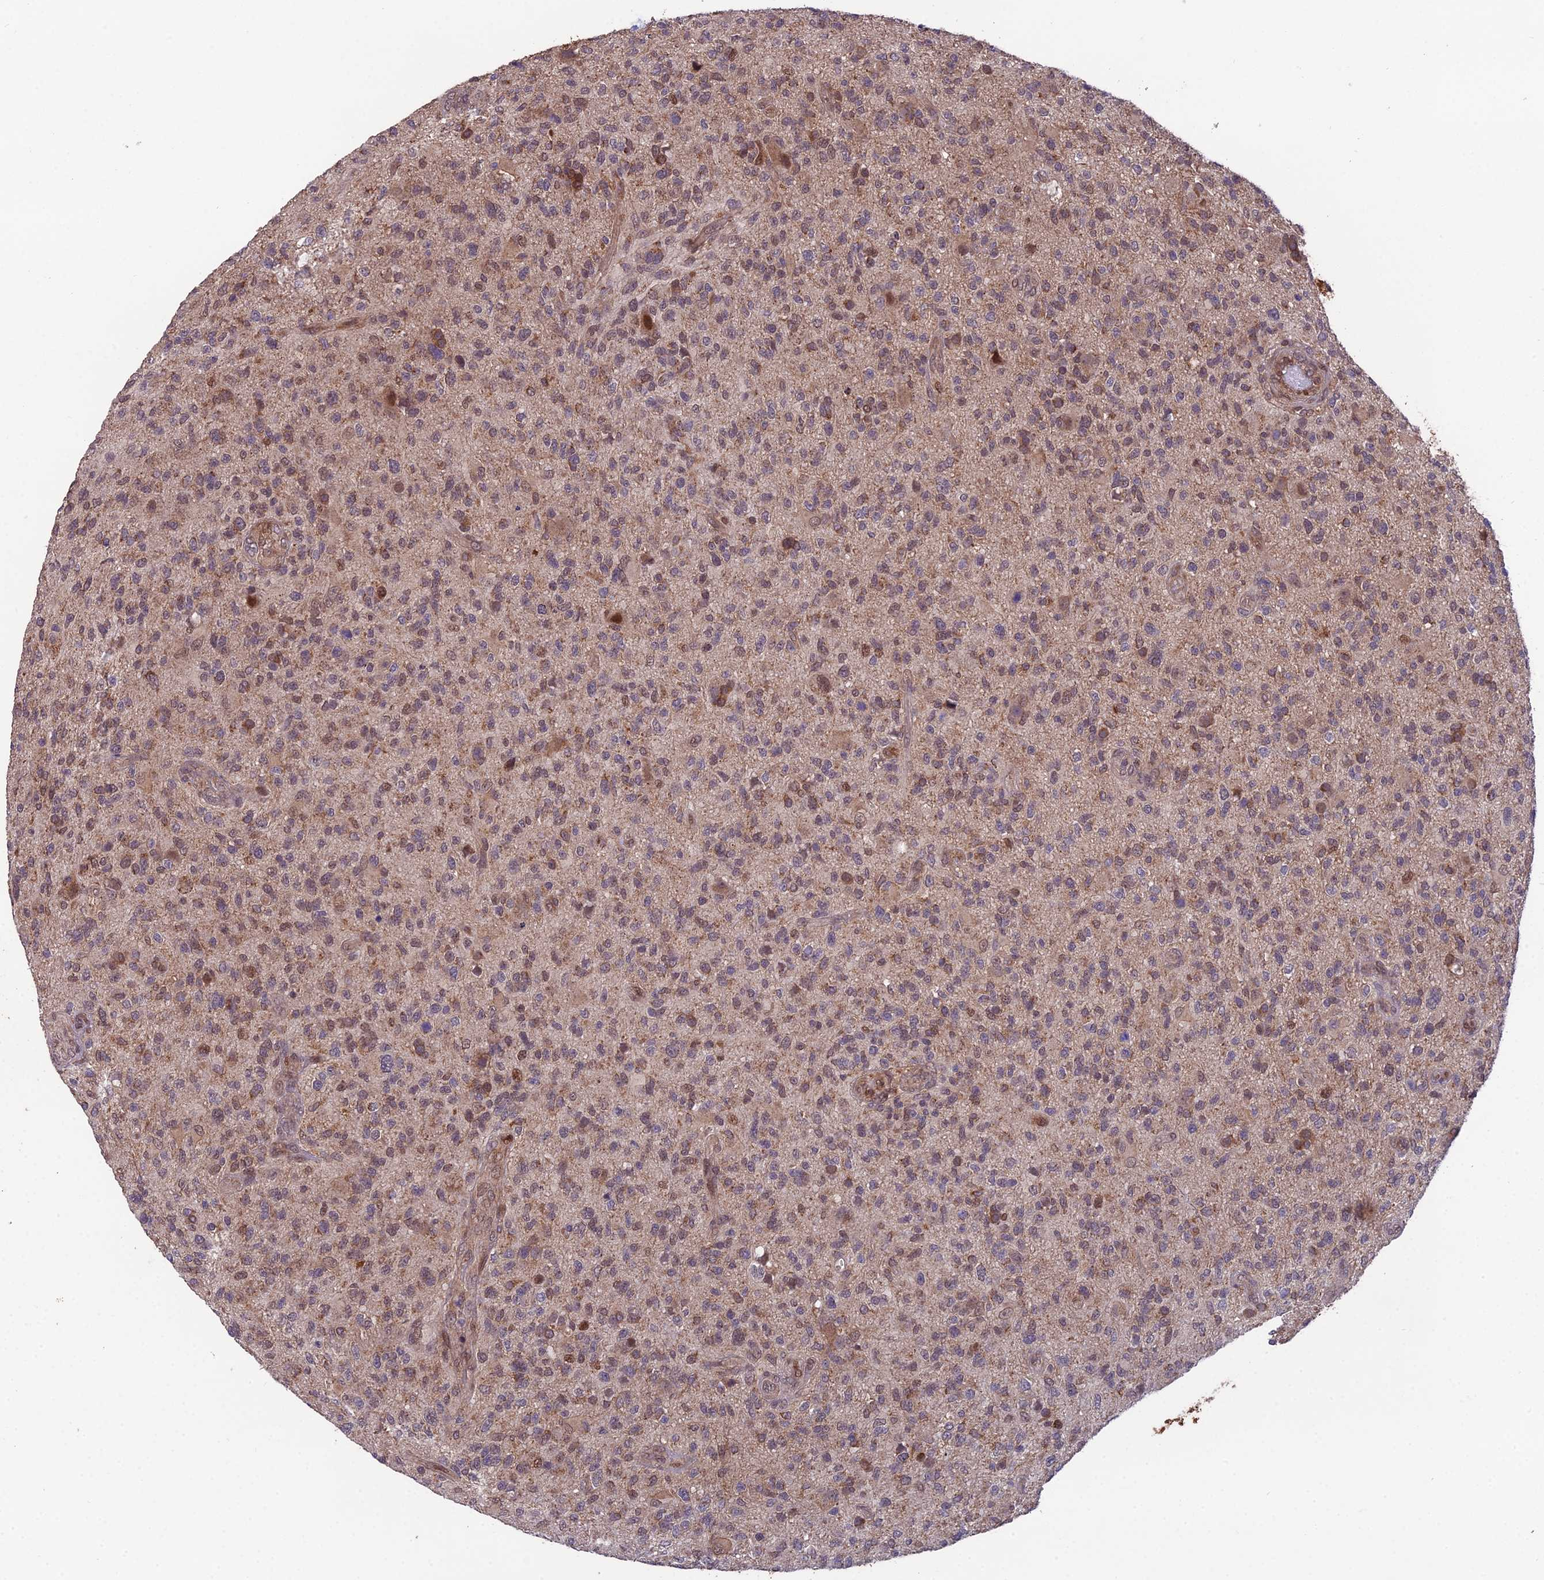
{"staining": {"intensity": "strong", "quantity": "<25%", "location": "cytoplasmic/membranous,nuclear"}, "tissue": "glioma", "cell_type": "Tumor cells", "image_type": "cancer", "snomed": [{"axis": "morphology", "description": "Glioma, malignant, High grade"}, {"axis": "topography", "description": "Brain"}], "caption": "This is an image of immunohistochemistry (IHC) staining of malignant glioma (high-grade), which shows strong expression in the cytoplasmic/membranous and nuclear of tumor cells.", "gene": "CYP2R1", "patient": {"sex": "male", "age": 47}}